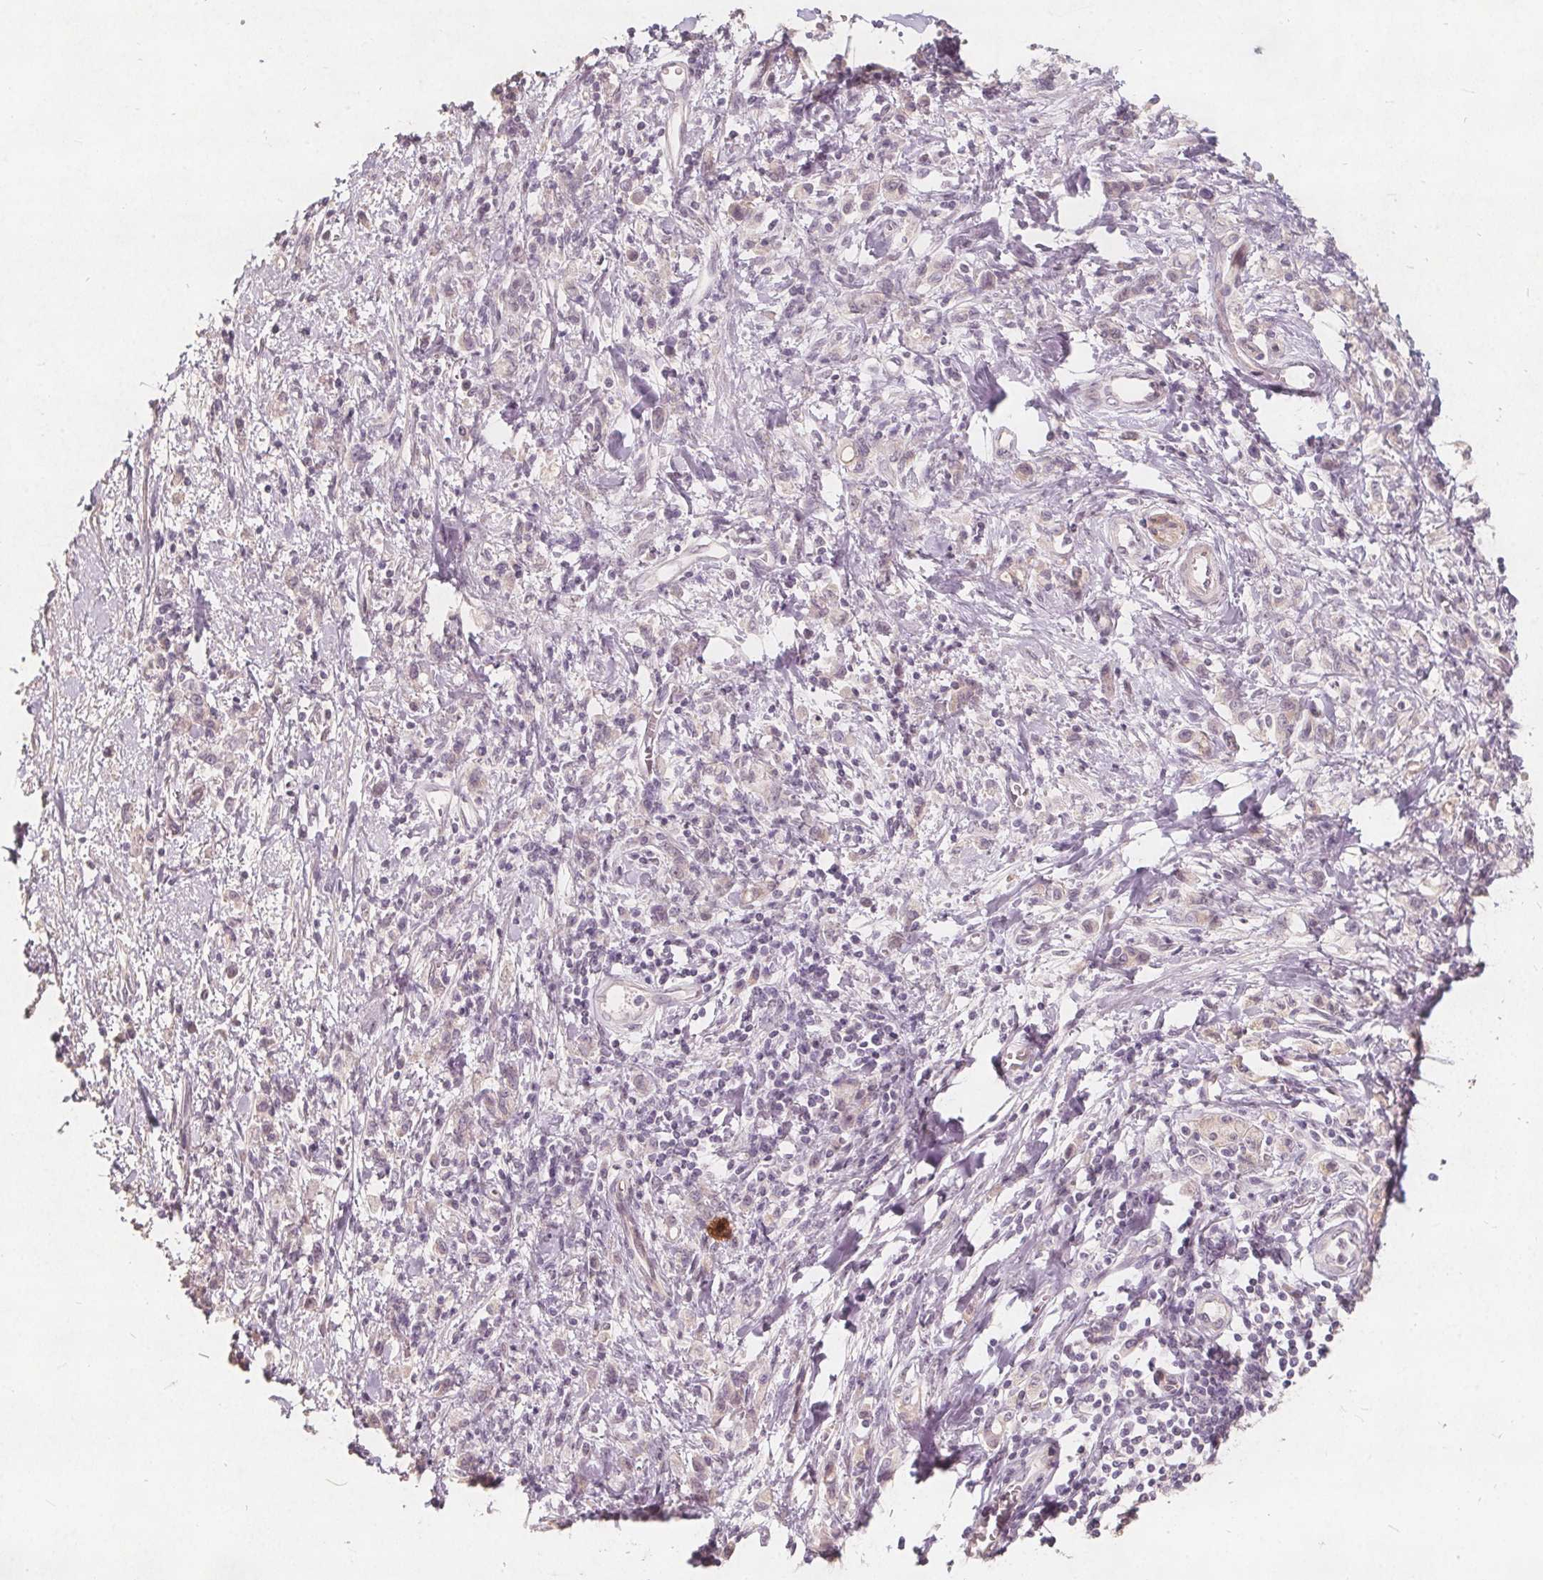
{"staining": {"intensity": "negative", "quantity": "none", "location": "none"}, "tissue": "stomach cancer", "cell_type": "Tumor cells", "image_type": "cancer", "snomed": [{"axis": "morphology", "description": "Adenocarcinoma, NOS"}, {"axis": "topography", "description": "Stomach"}], "caption": "A high-resolution photomicrograph shows IHC staining of stomach cancer (adenocarcinoma), which demonstrates no significant staining in tumor cells. (DAB IHC with hematoxylin counter stain).", "gene": "PTPRT", "patient": {"sex": "male", "age": 77}}